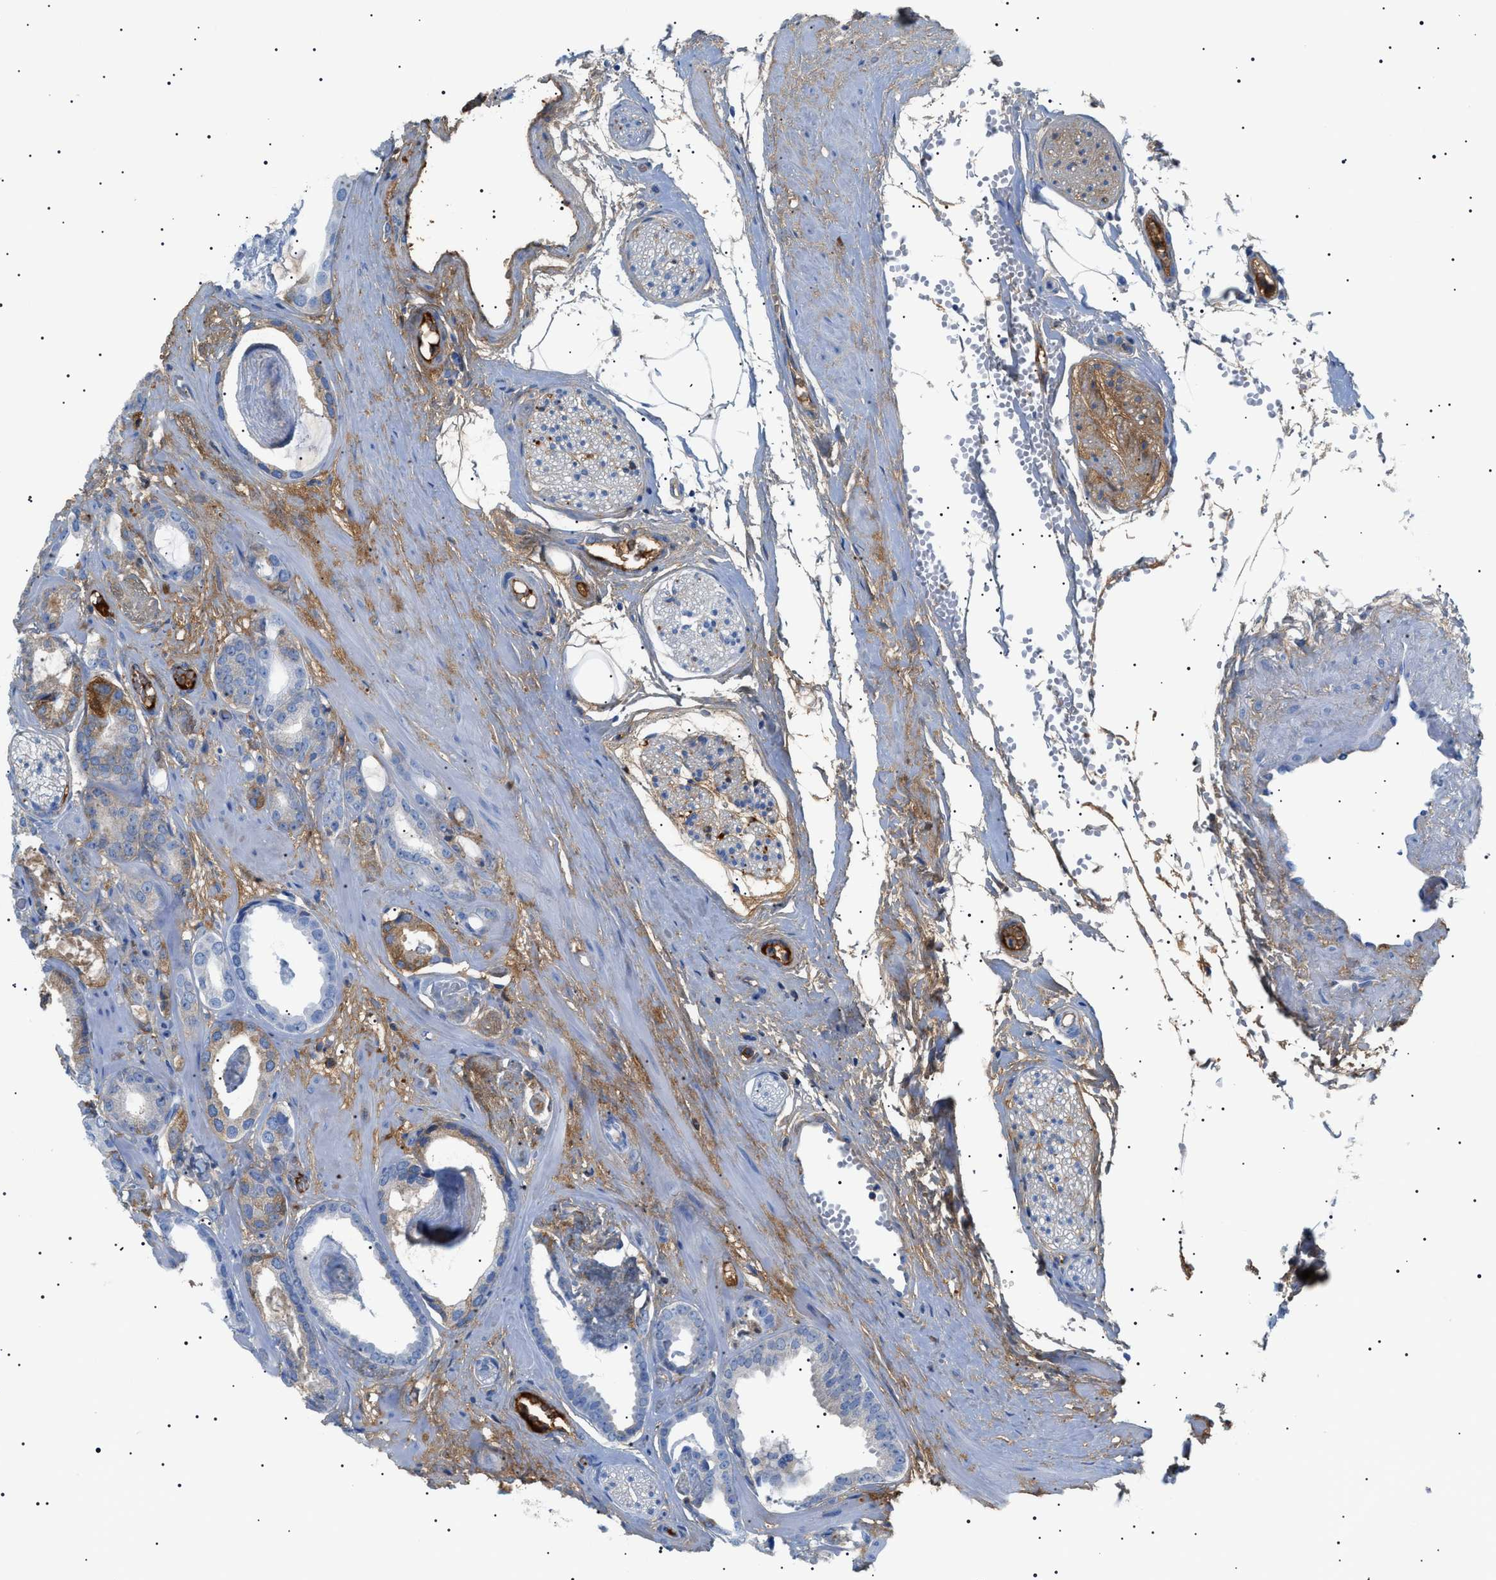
{"staining": {"intensity": "weak", "quantity": "25%-75%", "location": "cytoplasmic/membranous"}, "tissue": "prostate cancer", "cell_type": "Tumor cells", "image_type": "cancer", "snomed": [{"axis": "morphology", "description": "Adenocarcinoma, Low grade"}, {"axis": "topography", "description": "Prostate"}], "caption": "Protein analysis of low-grade adenocarcinoma (prostate) tissue exhibits weak cytoplasmic/membranous expression in approximately 25%-75% of tumor cells.", "gene": "LPA", "patient": {"sex": "male", "age": 53}}